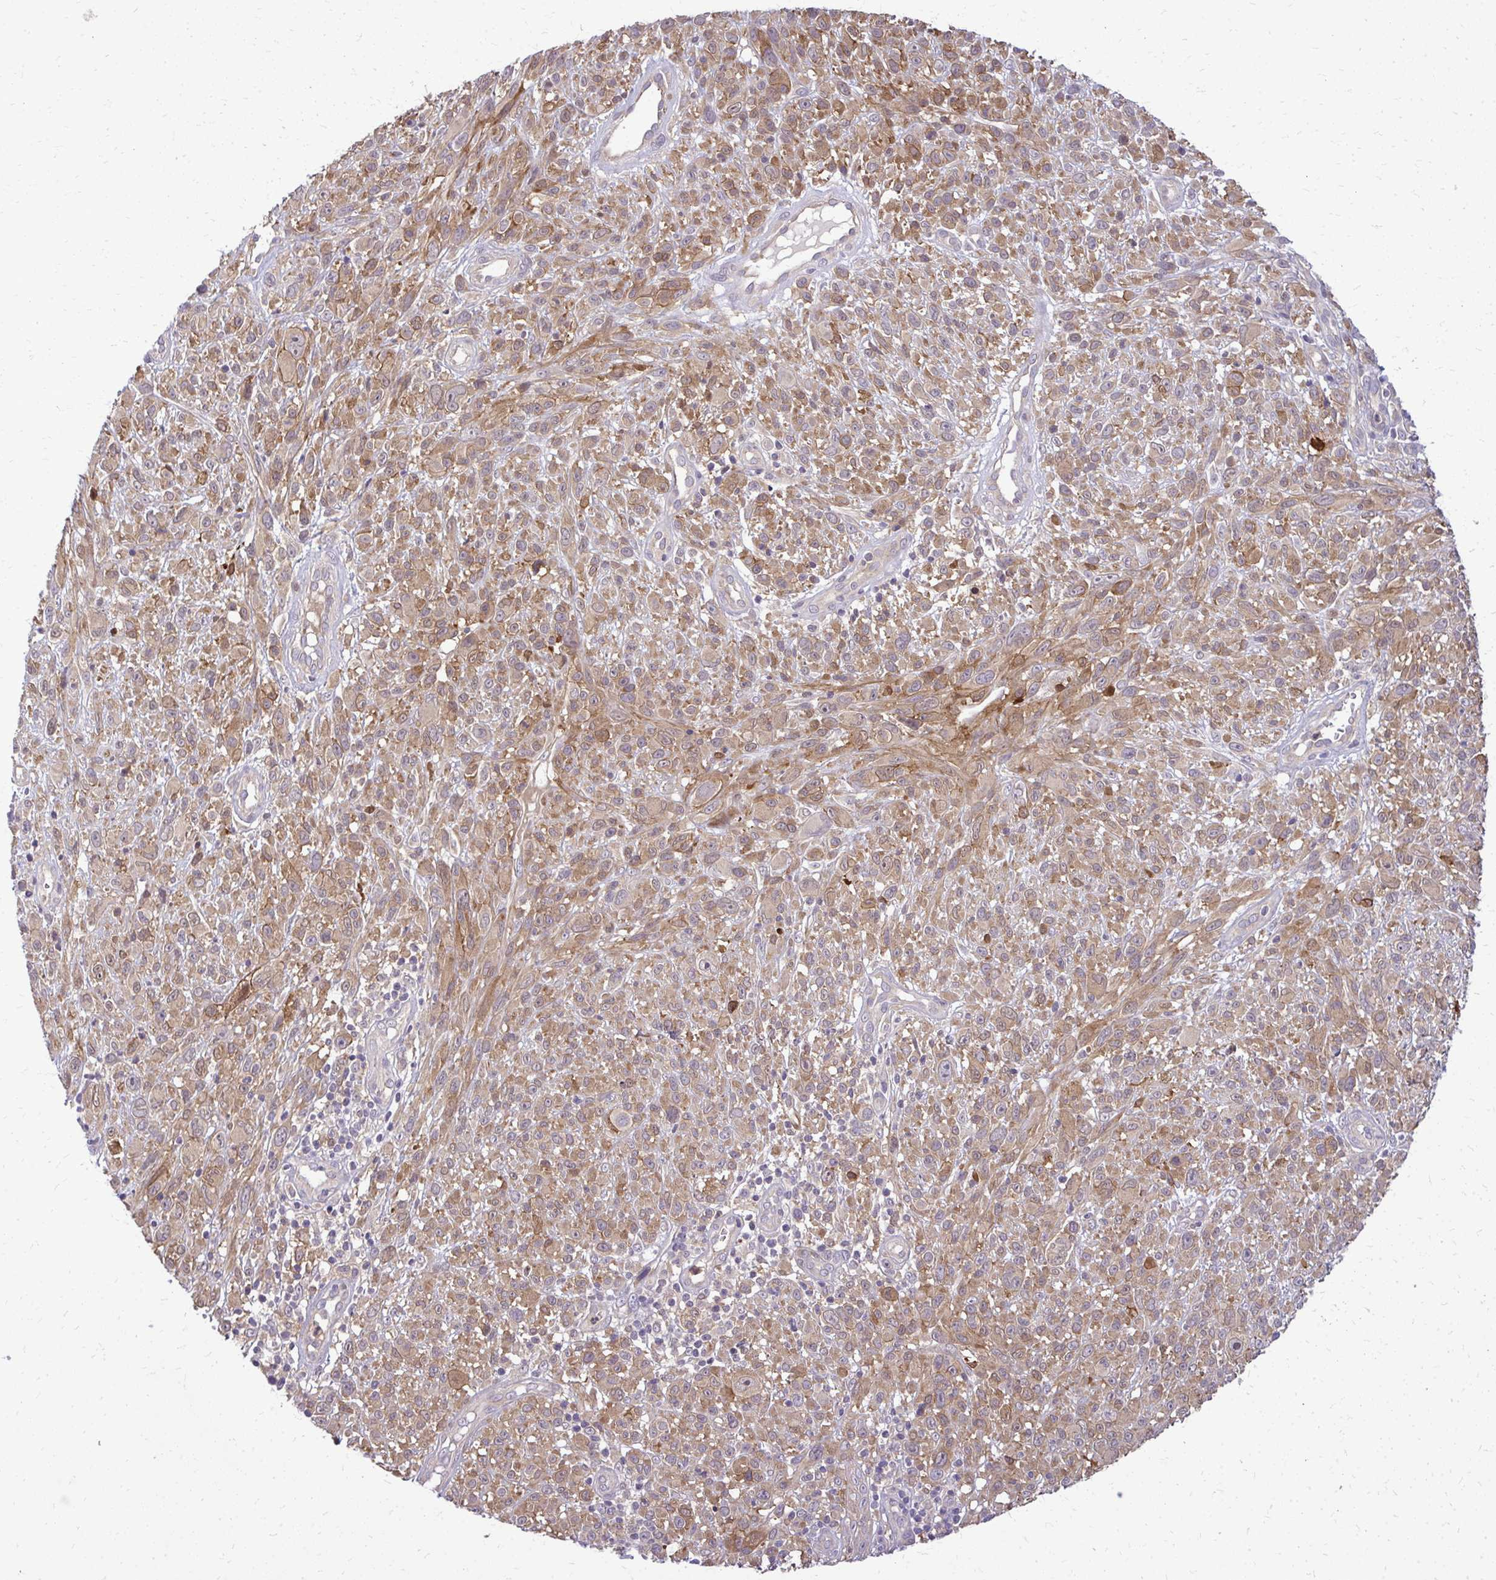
{"staining": {"intensity": "moderate", "quantity": ">75%", "location": "cytoplasmic/membranous"}, "tissue": "melanoma", "cell_type": "Tumor cells", "image_type": "cancer", "snomed": [{"axis": "morphology", "description": "Malignant melanoma, NOS"}, {"axis": "topography", "description": "Skin"}], "caption": "Malignant melanoma tissue reveals moderate cytoplasmic/membranous positivity in about >75% of tumor cells", "gene": "OXNAD1", "patient": {"sex": "male", "age": 68}}